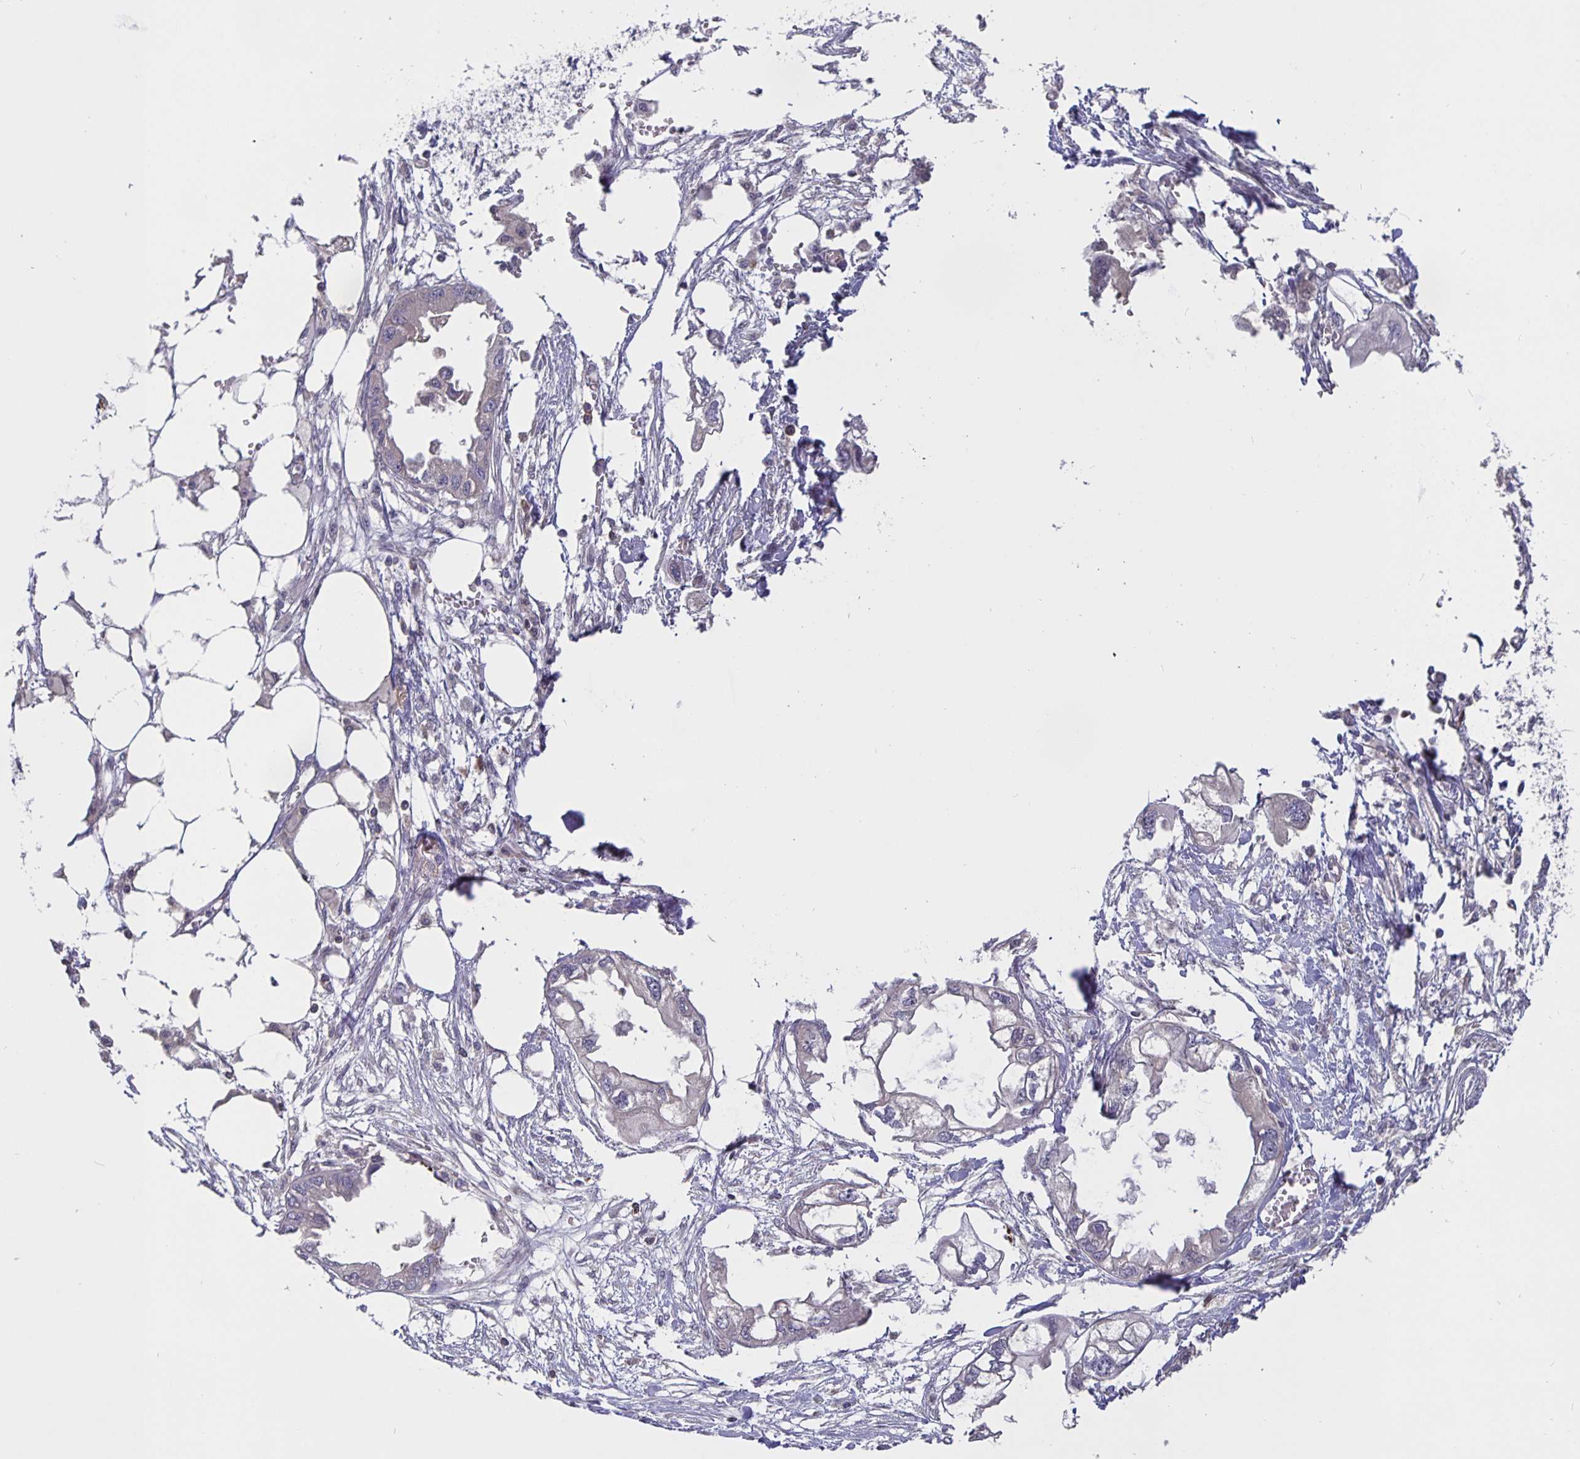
{"staining": {"intensity": "negative", "quantity": "none", "location": "none"}, "tissue": "endometrial cancer", "cell_type": "Tumor cells", "image_type": "cancer", "snomed": [{"axis": "morphology", "description": "Adenocarcinoma, NOS"}, {"axis": "morphology", "description": "Adenocarcinoma, metastatic, NOS"}, {"axis": "topography", "description": "Adipose tissue"}, {"axis": "topography", "description": "Endometrium"}], "caption": "A micrograph of human endometrial cancer (metastatic adenocarcinoma) is negative for staining in tumor cells.", "gene": "FEM1C", "patient": {"sex": "female", "age": 67}}